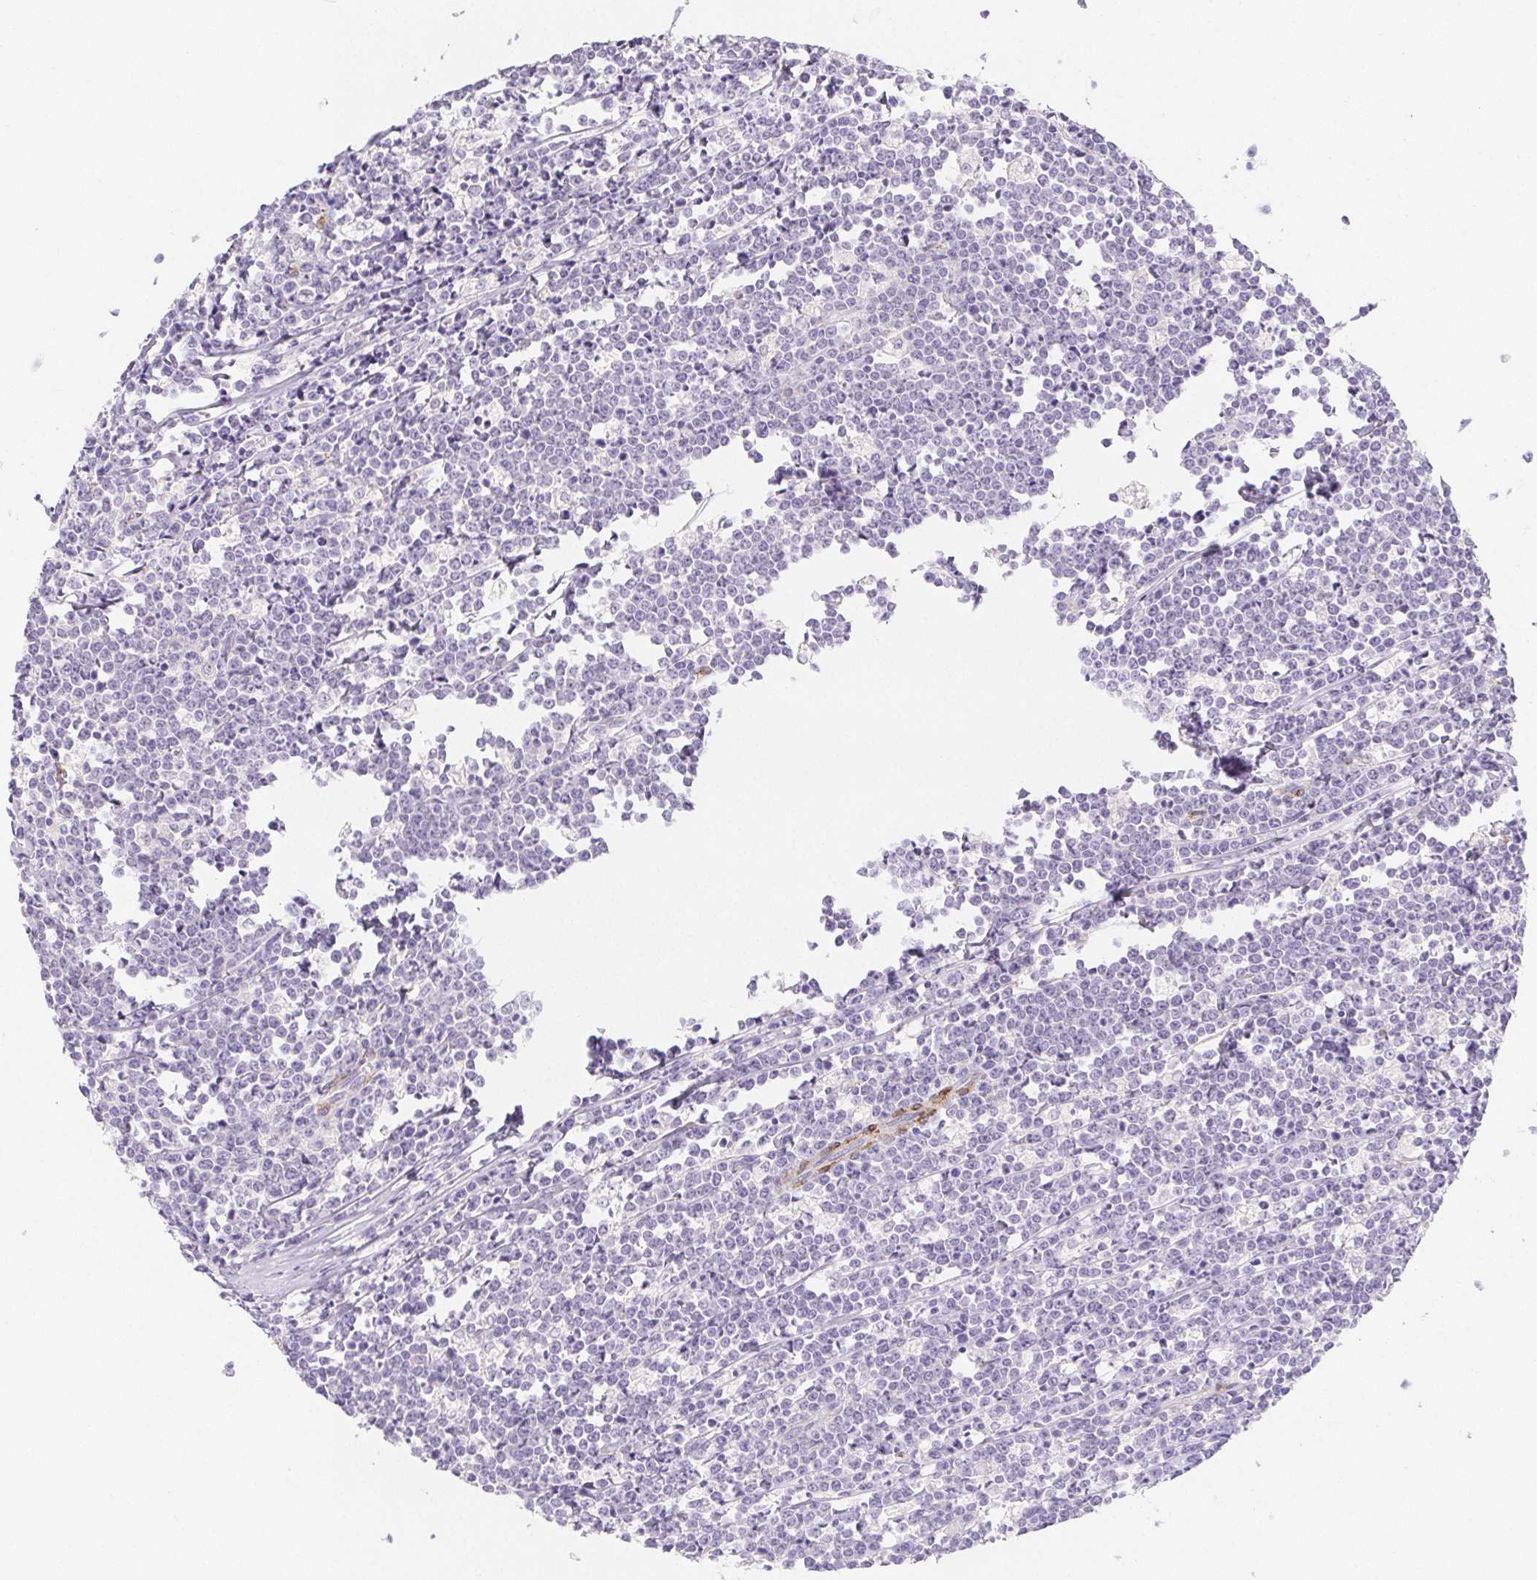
{"staining": {"intensity": "negative", "quantity": "none", "location": "none"}, "tissue": "lymphoma", "cell_type": "Tumor cells", "image_type": "cancer", "snomed": [{"axis": "morphology", "description": "Malignant lymphoma, non-Hodgkin's type, High grade"}, {"axis": "topography", "description": "Small intestine"}], "caption": "A photomicrograph of high-grade malignant lymphoma, non-Hodgkin's type stained for a protein reveals no brown staining in tumor cells.", "gene": "HRC", "patient": {"sex": "female", "age": 56}}